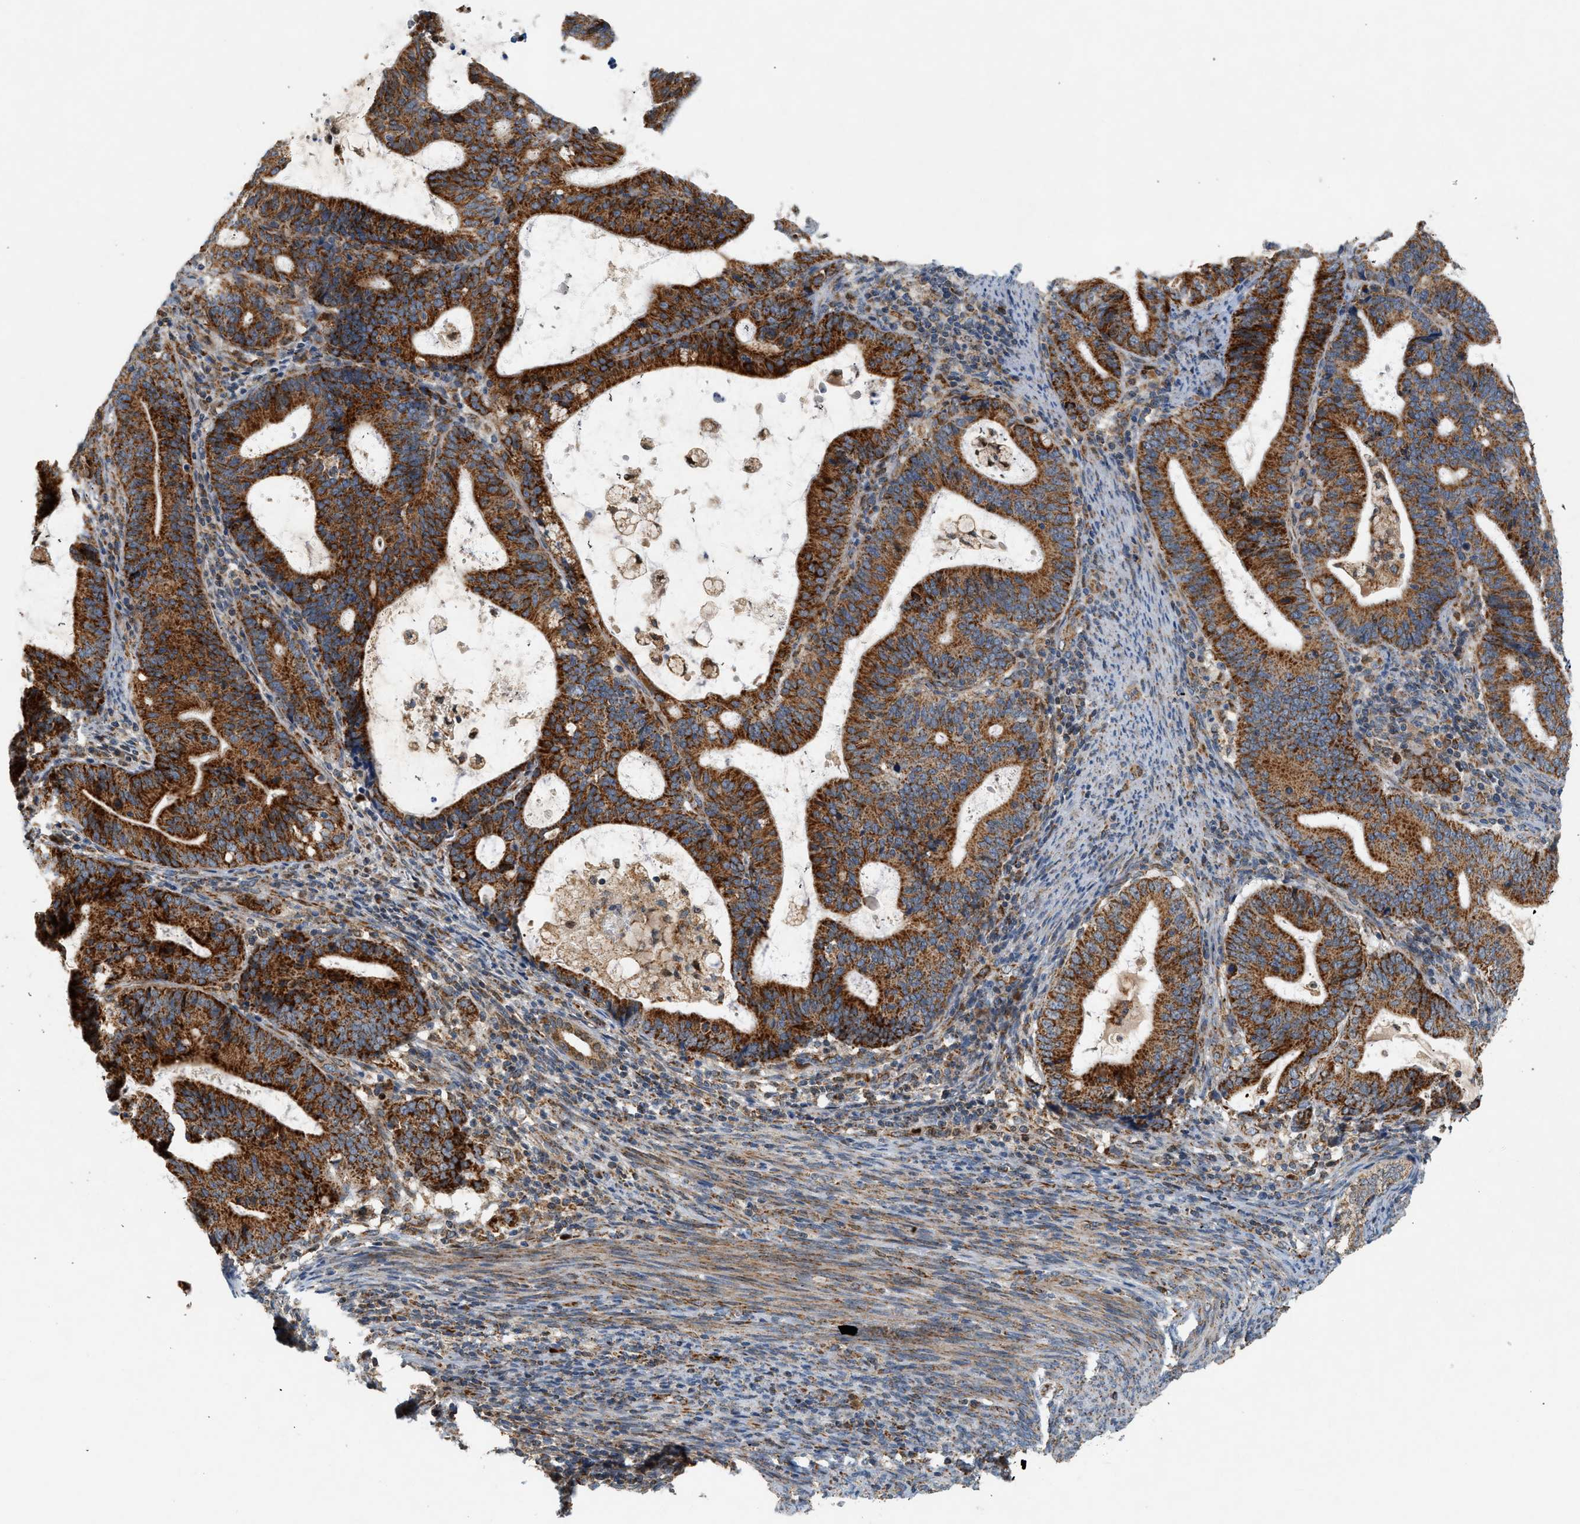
{"staining": {"intensity": "strong", "quantity": ">75%", "location": "cytoplasmic/membranous"}, "tissue": "endometrial cancer", "cell_type": "Tumor cells", "image_type": "cancer", "snomed": [{"axis": "morphology", "description": "Adenocarcinoma, NOS"}, {"axis": "topography", "description": "Uterus"}], "caption": "This image reveals immunohistochemistry staining of human endometrial cancer (adenocarcinoma), with high strong cytoplasmic/membranous positivity in about >75% of tumor cells.", "gene": "MCU", "patient": {"sex": "female", "age": 83}}